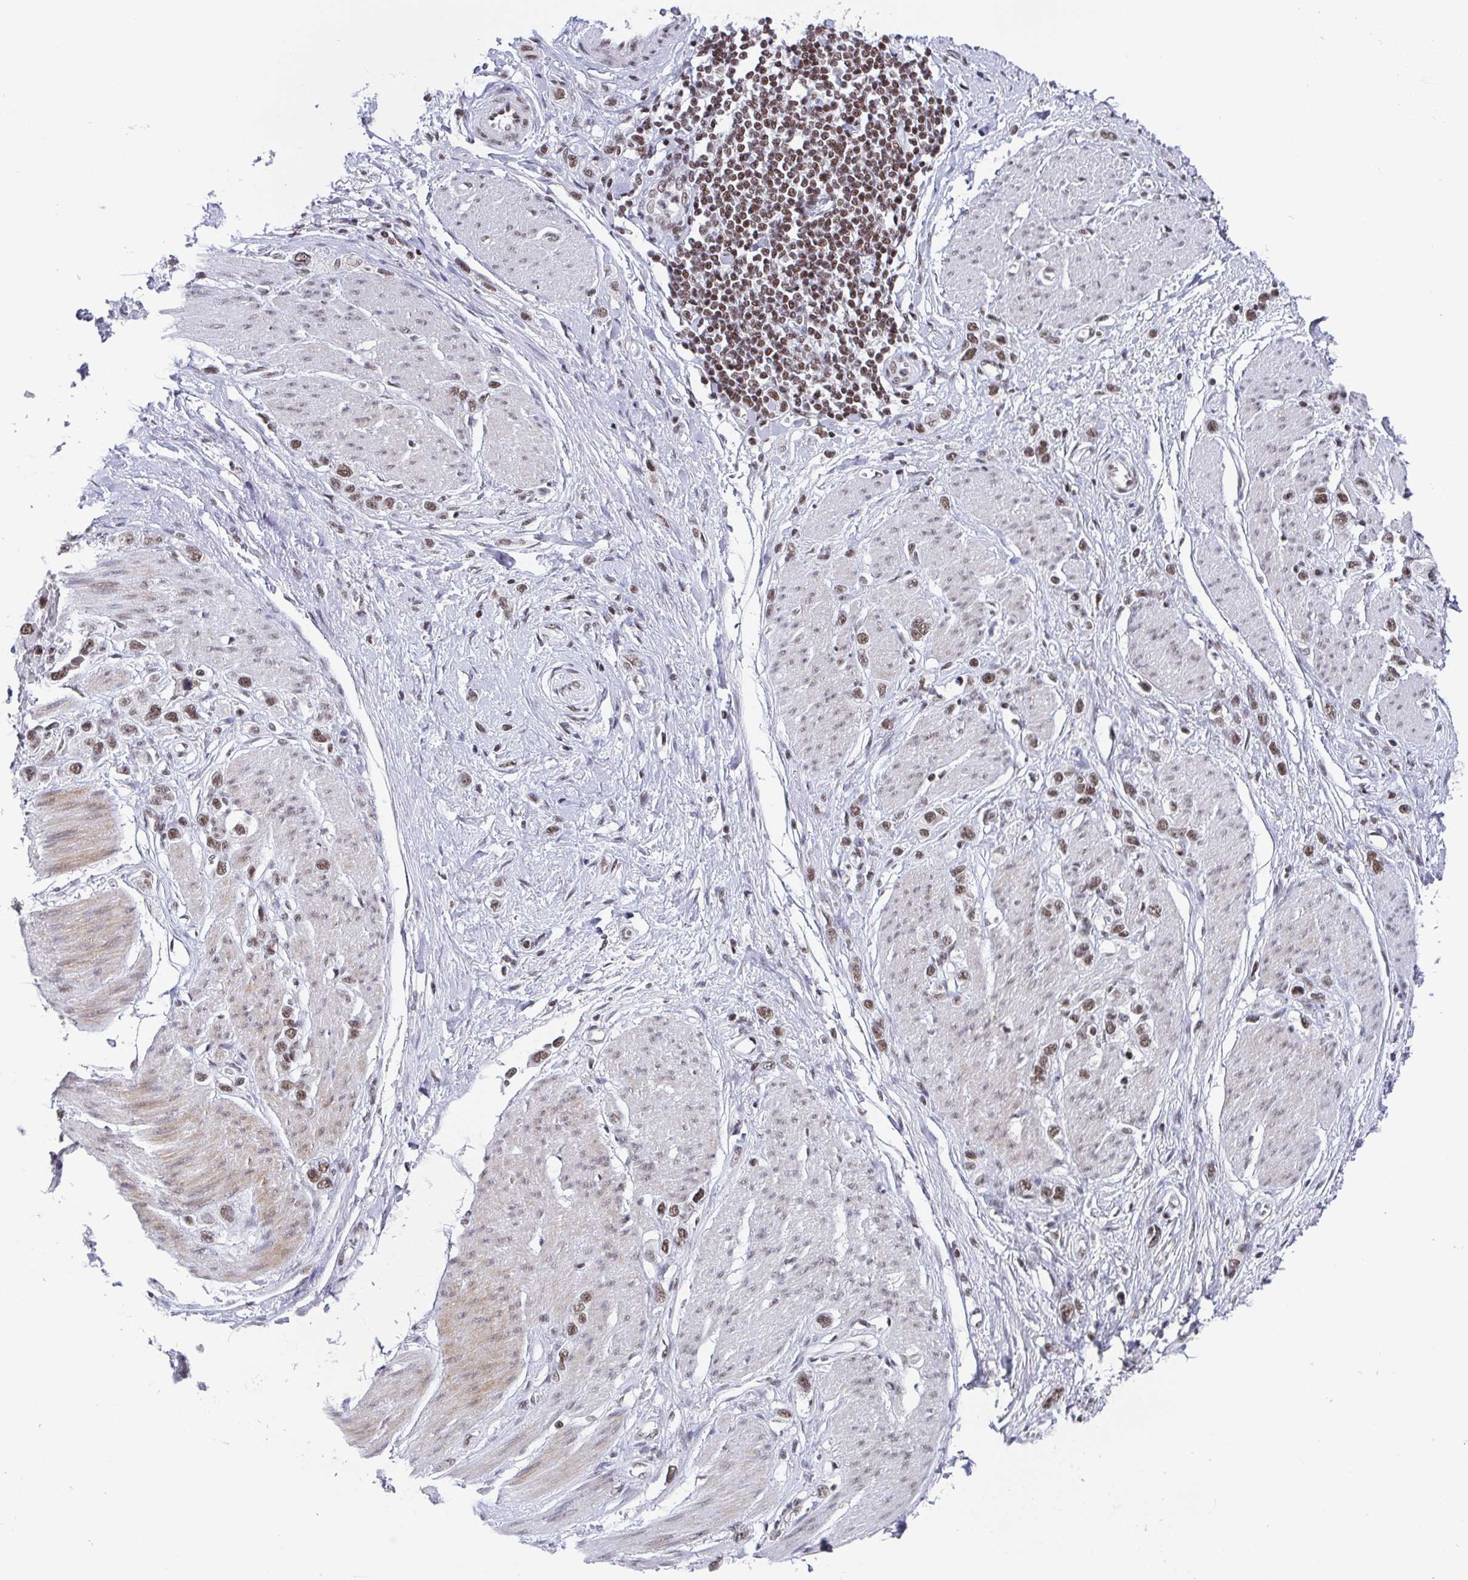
{"staining": {"intensity": "moderate", "quantity": ">75%", "location": "nuclear"}, "tissue": "stomach cancer", "cell_type": "Tumor cells", "image_type": "cancer", "snomed": [{"axis": "morphology", "description": "Adenocarcinoma, NOS"}, {"axis": "topography", "description": "Stomach"}], "caption": "A high-resolution histopathology image shows immunohistochemistry staining of stomach cancer (adenocarcinoma), which shows moderate nuclear expression in approximately >75% of tumor cells.", "gene": "CTCF", "patient": {"sex": "female", "age": 65}}